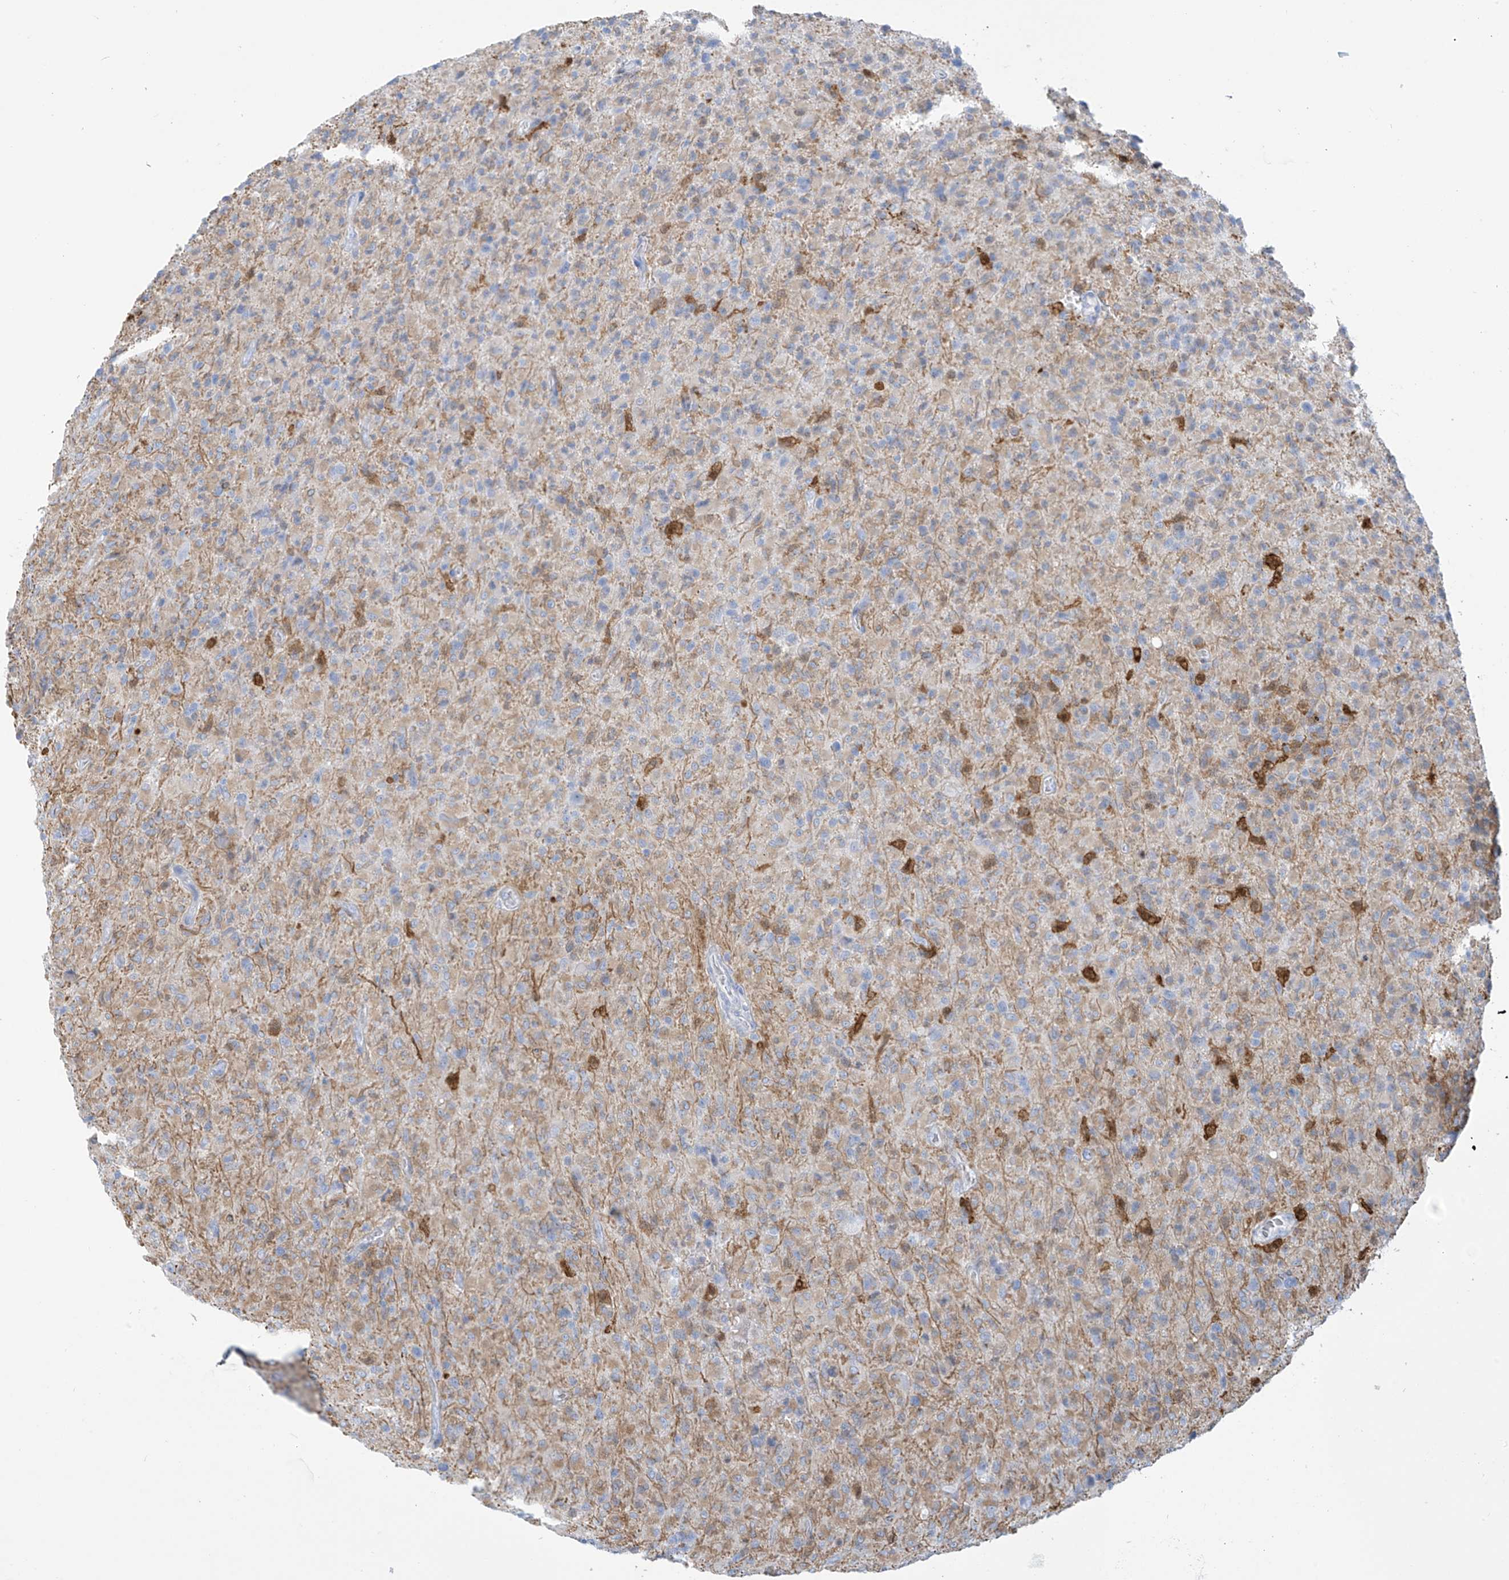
{"staining": {"intensity": "weak", "quantity": "<25%", "location": "cytoplasmic/membranous"}, "tissue": "glioma", "cell_type": "Tumor cells", "image_type": "cancer", "snomed": [{"axis": "morphology", "description": "Glioma, malignant, High grade"}, {"axis": "topography", "description": "Brain"}], "caption": "This is an immunohistochemistry (IHC) photomicrograph of malignant high-grade glioma. There is no expression in tumor cells.", "gene": "TRMT2B", "patient": {"sex": "female", "age": 57}}